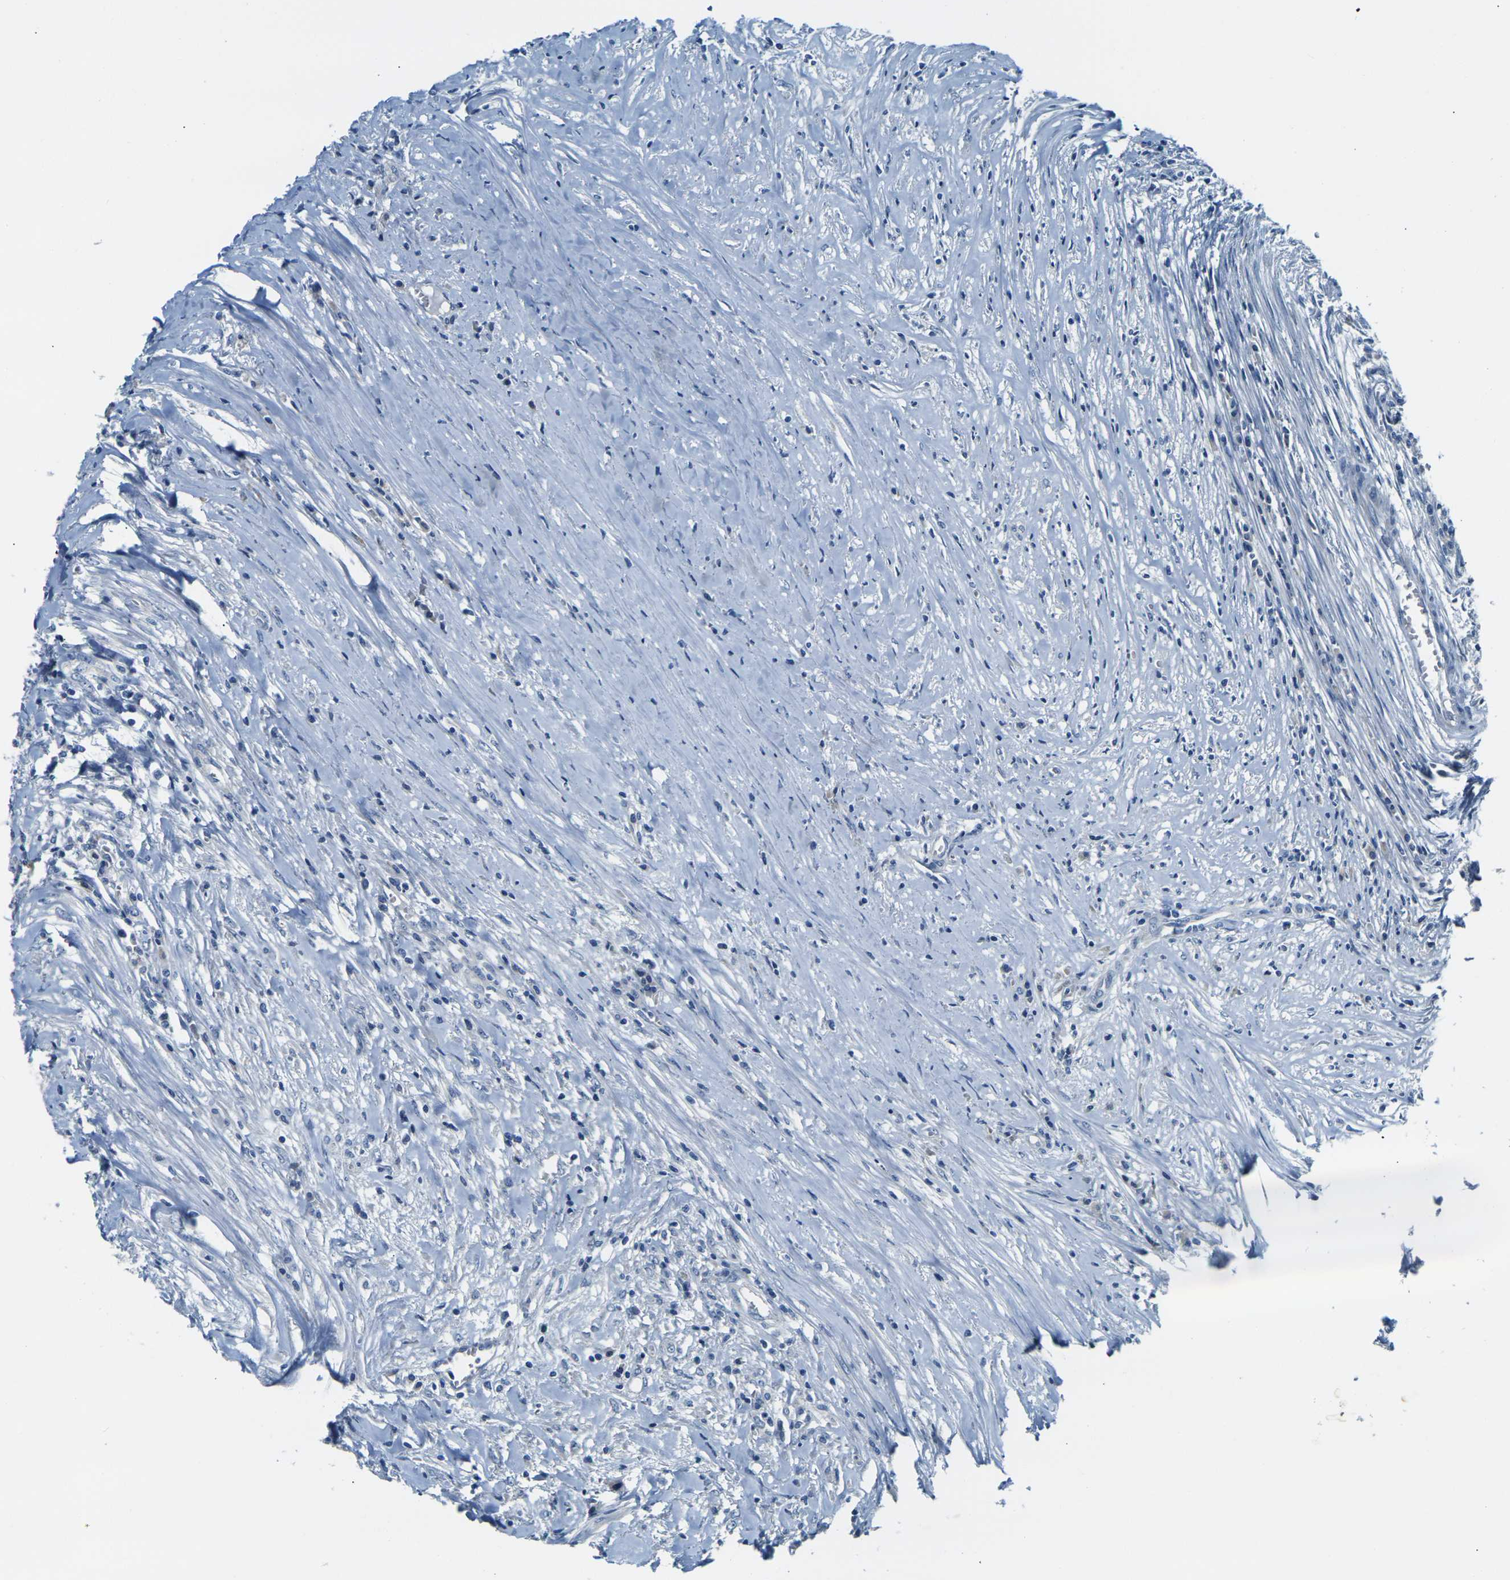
{"staining": {"intensity": "negative", "quantity": "none", "location": "none"}, "tissue": "colorectal cancer", "cell_type": "Tumor cells", "image_type": "cancer", "snomed": [{"axis": "morphology", "description": "Adenocarcinoma, NOS"}, {"axis": "topography", "description": "Colon"}], "caption": "IHC of colorectal adenocarcinoma displays no expression in tumor cells. Brightfield microscopy of immunohistochemistry (IHC) stained with DAB (3,3'-diaminobenzidine) (brown) and hematoxylin (blue), captured at high magnification.", "gene": "SHISAL2B", "patient": {"sex": "male", "age": 45}}